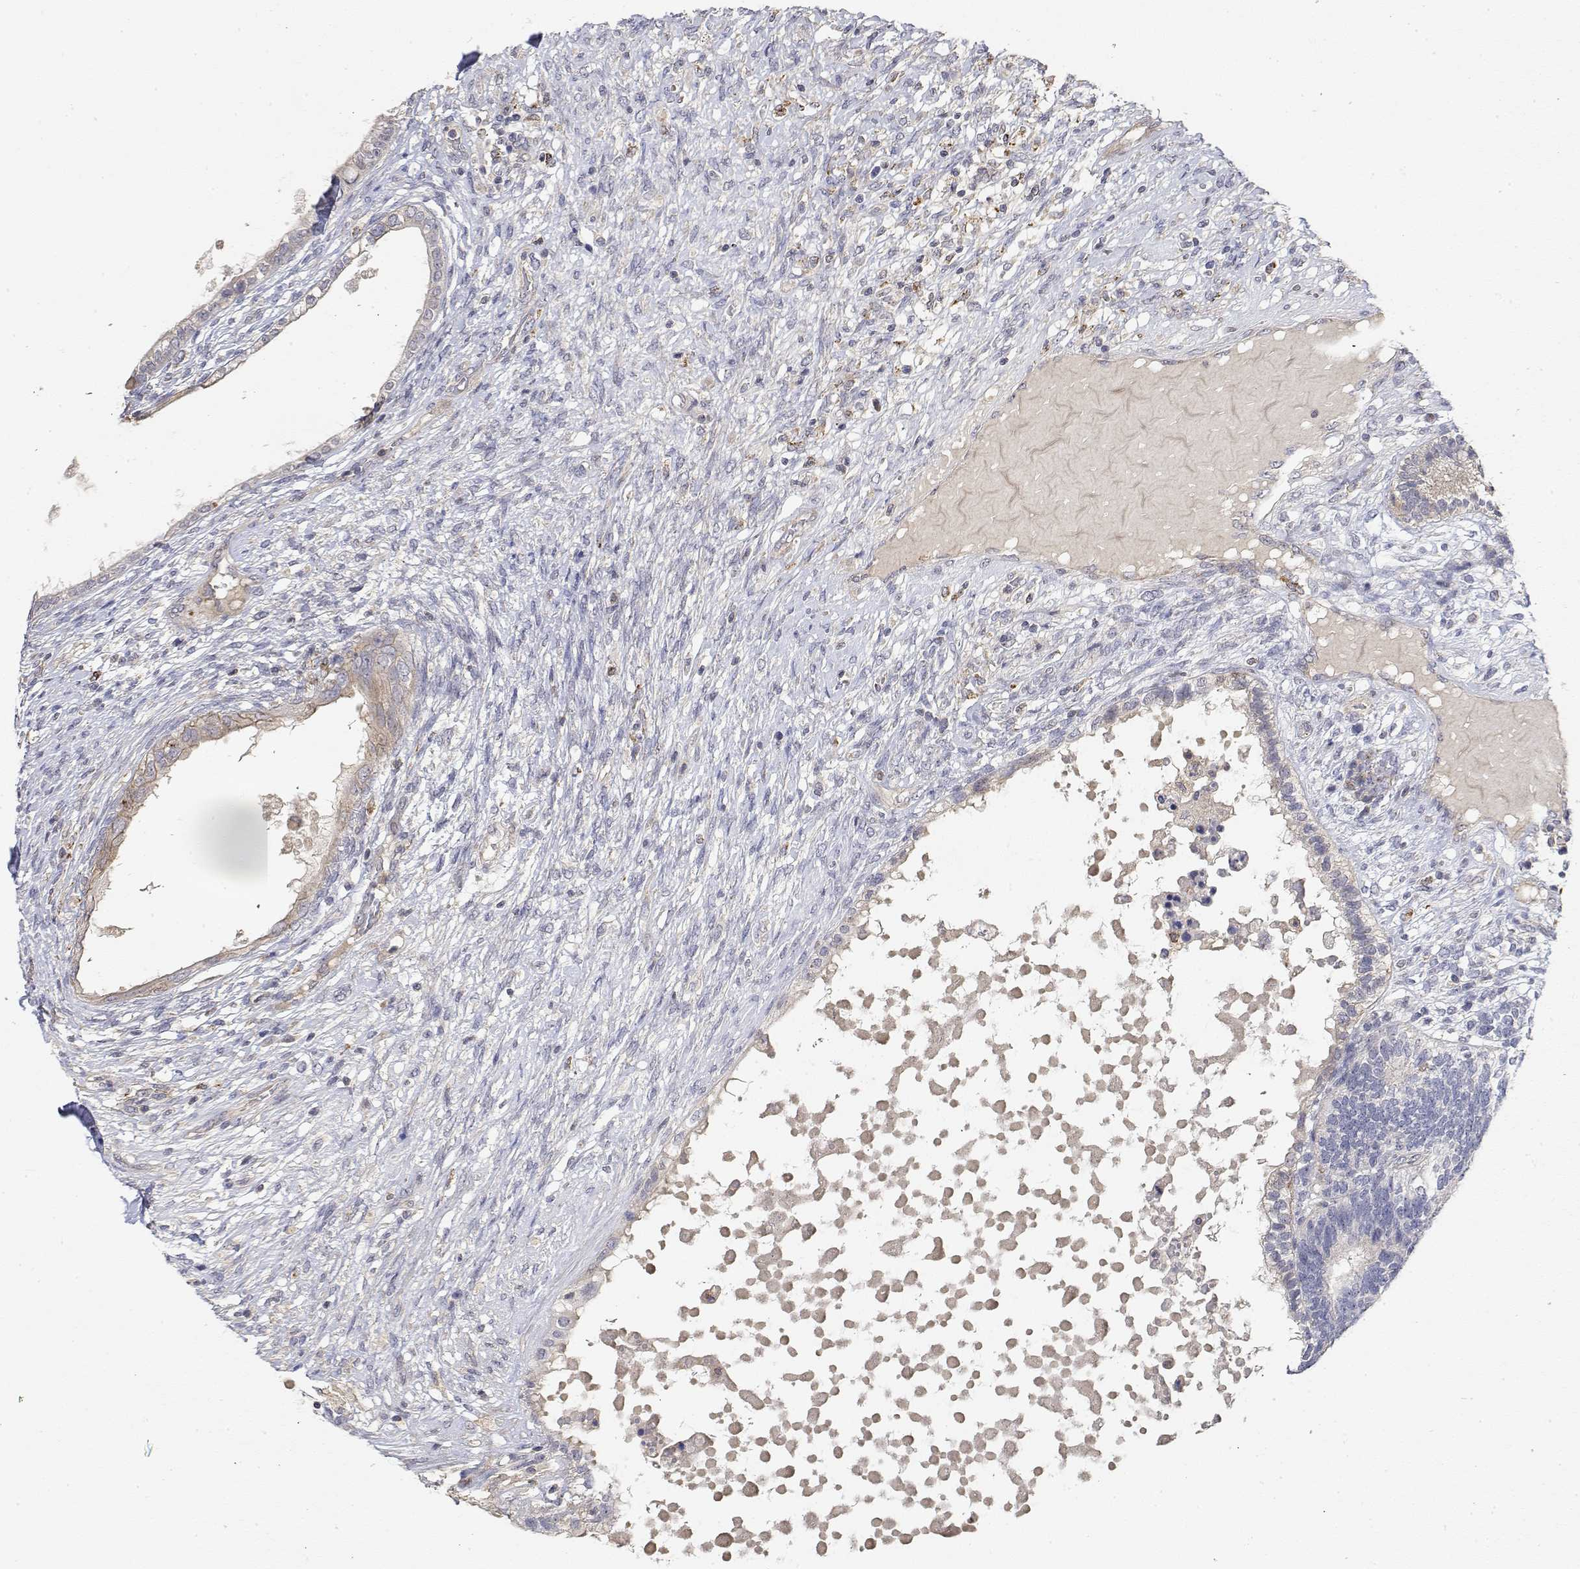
{"staining": {"intensity": "weak", "quantity": "25%-75%", "location": "cytoplasmic/membranous"}, "tissue": "testis cancer", "cell_type": "Tumor cells", "image_type": "cancer", "snomed": [{"axis": "morphology", "description": "Seminoma, NOS"}, {"axis": "morphology", "description": "Carcinoma, Embryonal, NOS"}, {"axis": "topography", "description": "Testis"}], "caption": "There is low levels of weak cytoplasmic/membranous positivity in tumor cells of testis seminoma, as demonstrated by immunohistochemical staining (brown color).", "gene": "LONRF3", "patient": {"sex": "male", "age": 41}}